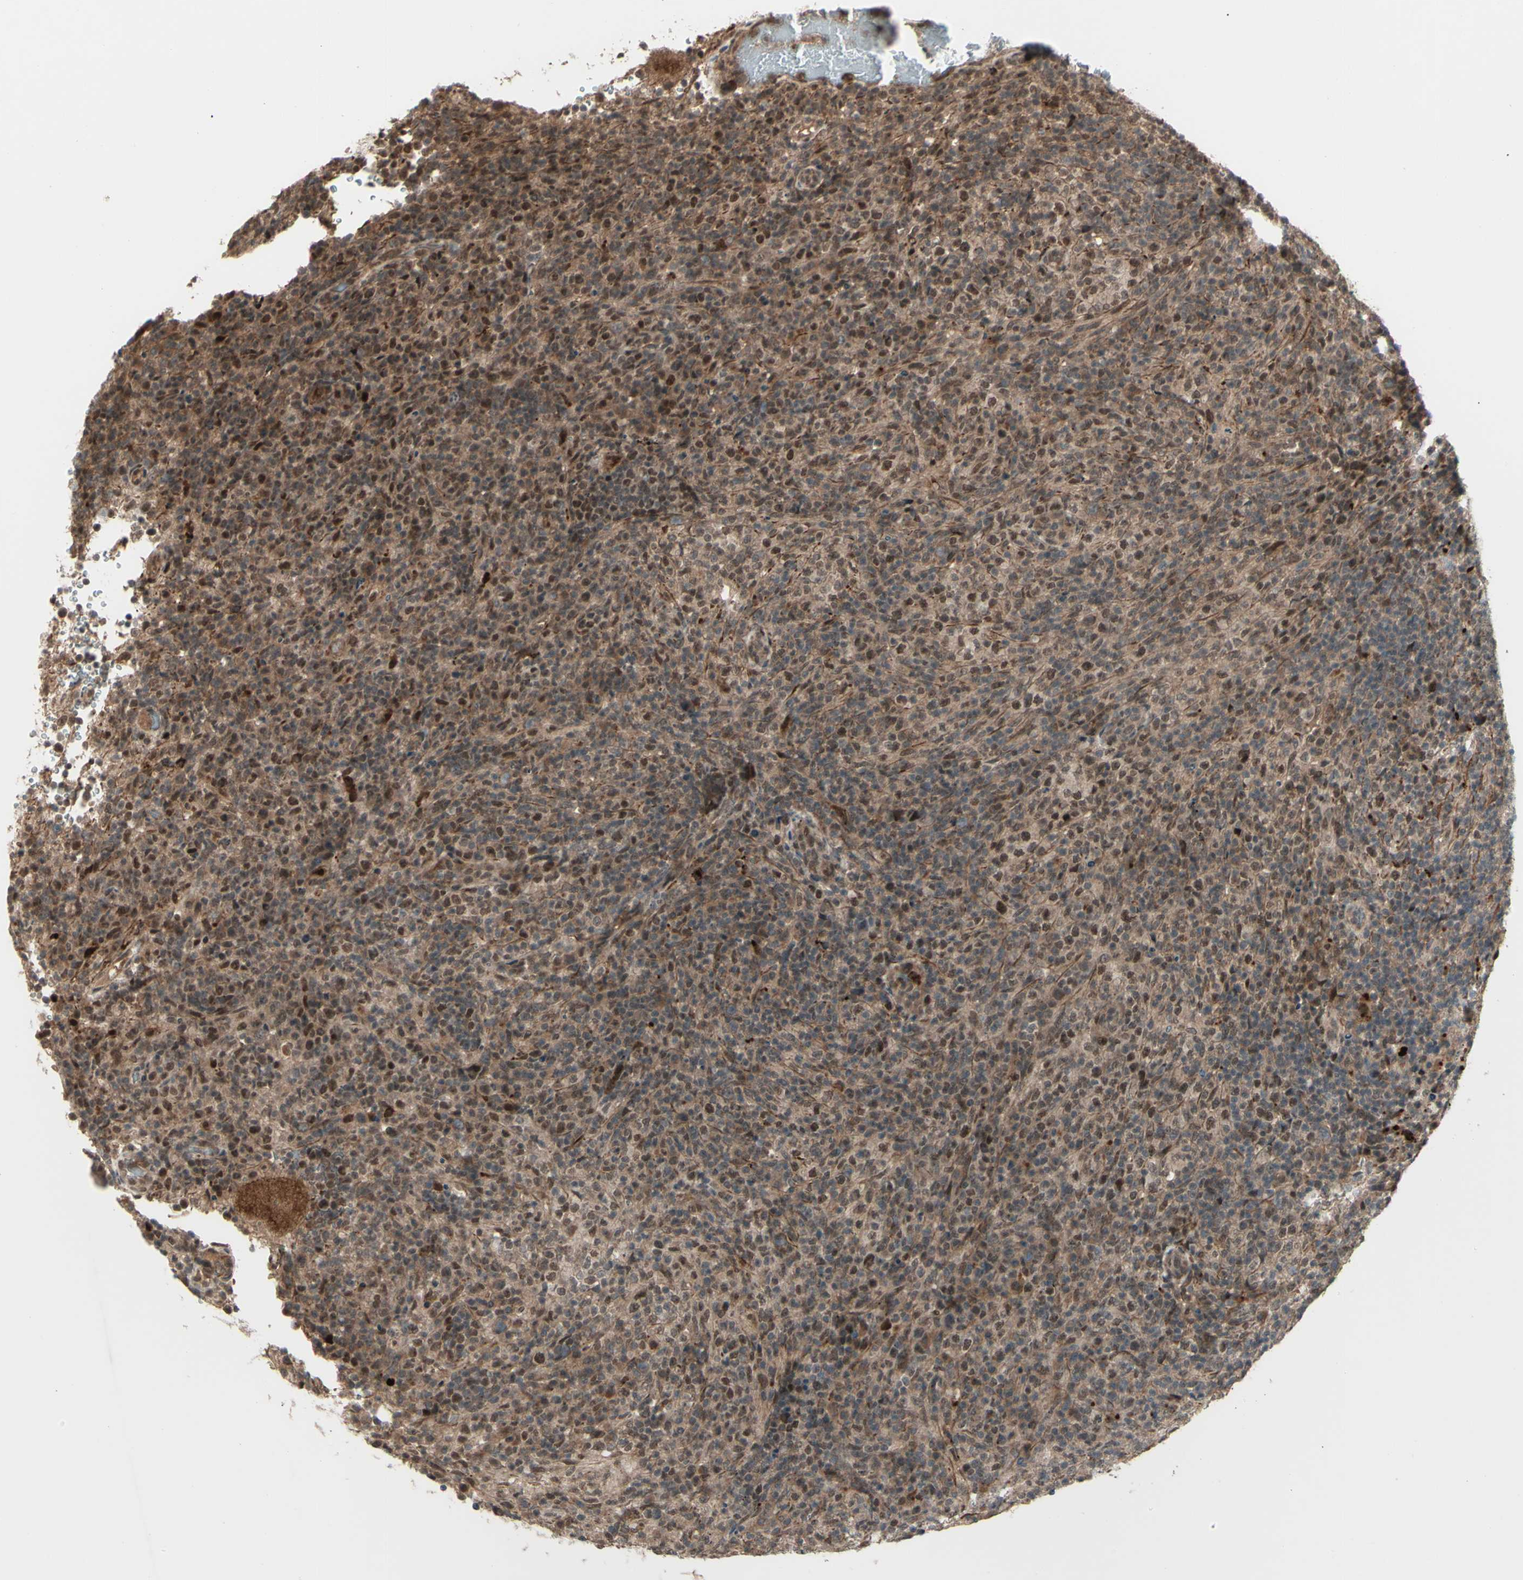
{"staining": {"intensity": "moderate", "quantity": ">75%", "location": "cytoplasmic/membranous,nuclear"}, "tissue": "lymphoma", "cell_type": "Tumor cells", "image_type": "cancer", "snomed": [{"axis": "morphology", "description": "Malignant lymphoma, non-Hodgkin's type, High grade"}, {"axis": "topography", "description": "Lymph node"}], "caption": "High-power microscopy captured an immunohistochemistry histopathology image of lymphoma, revealing moderate cytoplasmic/membranous and nuclear staining in approximately >75% of tumor cells. (Stains: DAB (3,3'-diaminobenzidine) in brown, nuclei in blue, Microscopy: brightfield microscopy at high magnification).", "gene": "MLF2", "patient": {"sex": "female", "age": 76}}